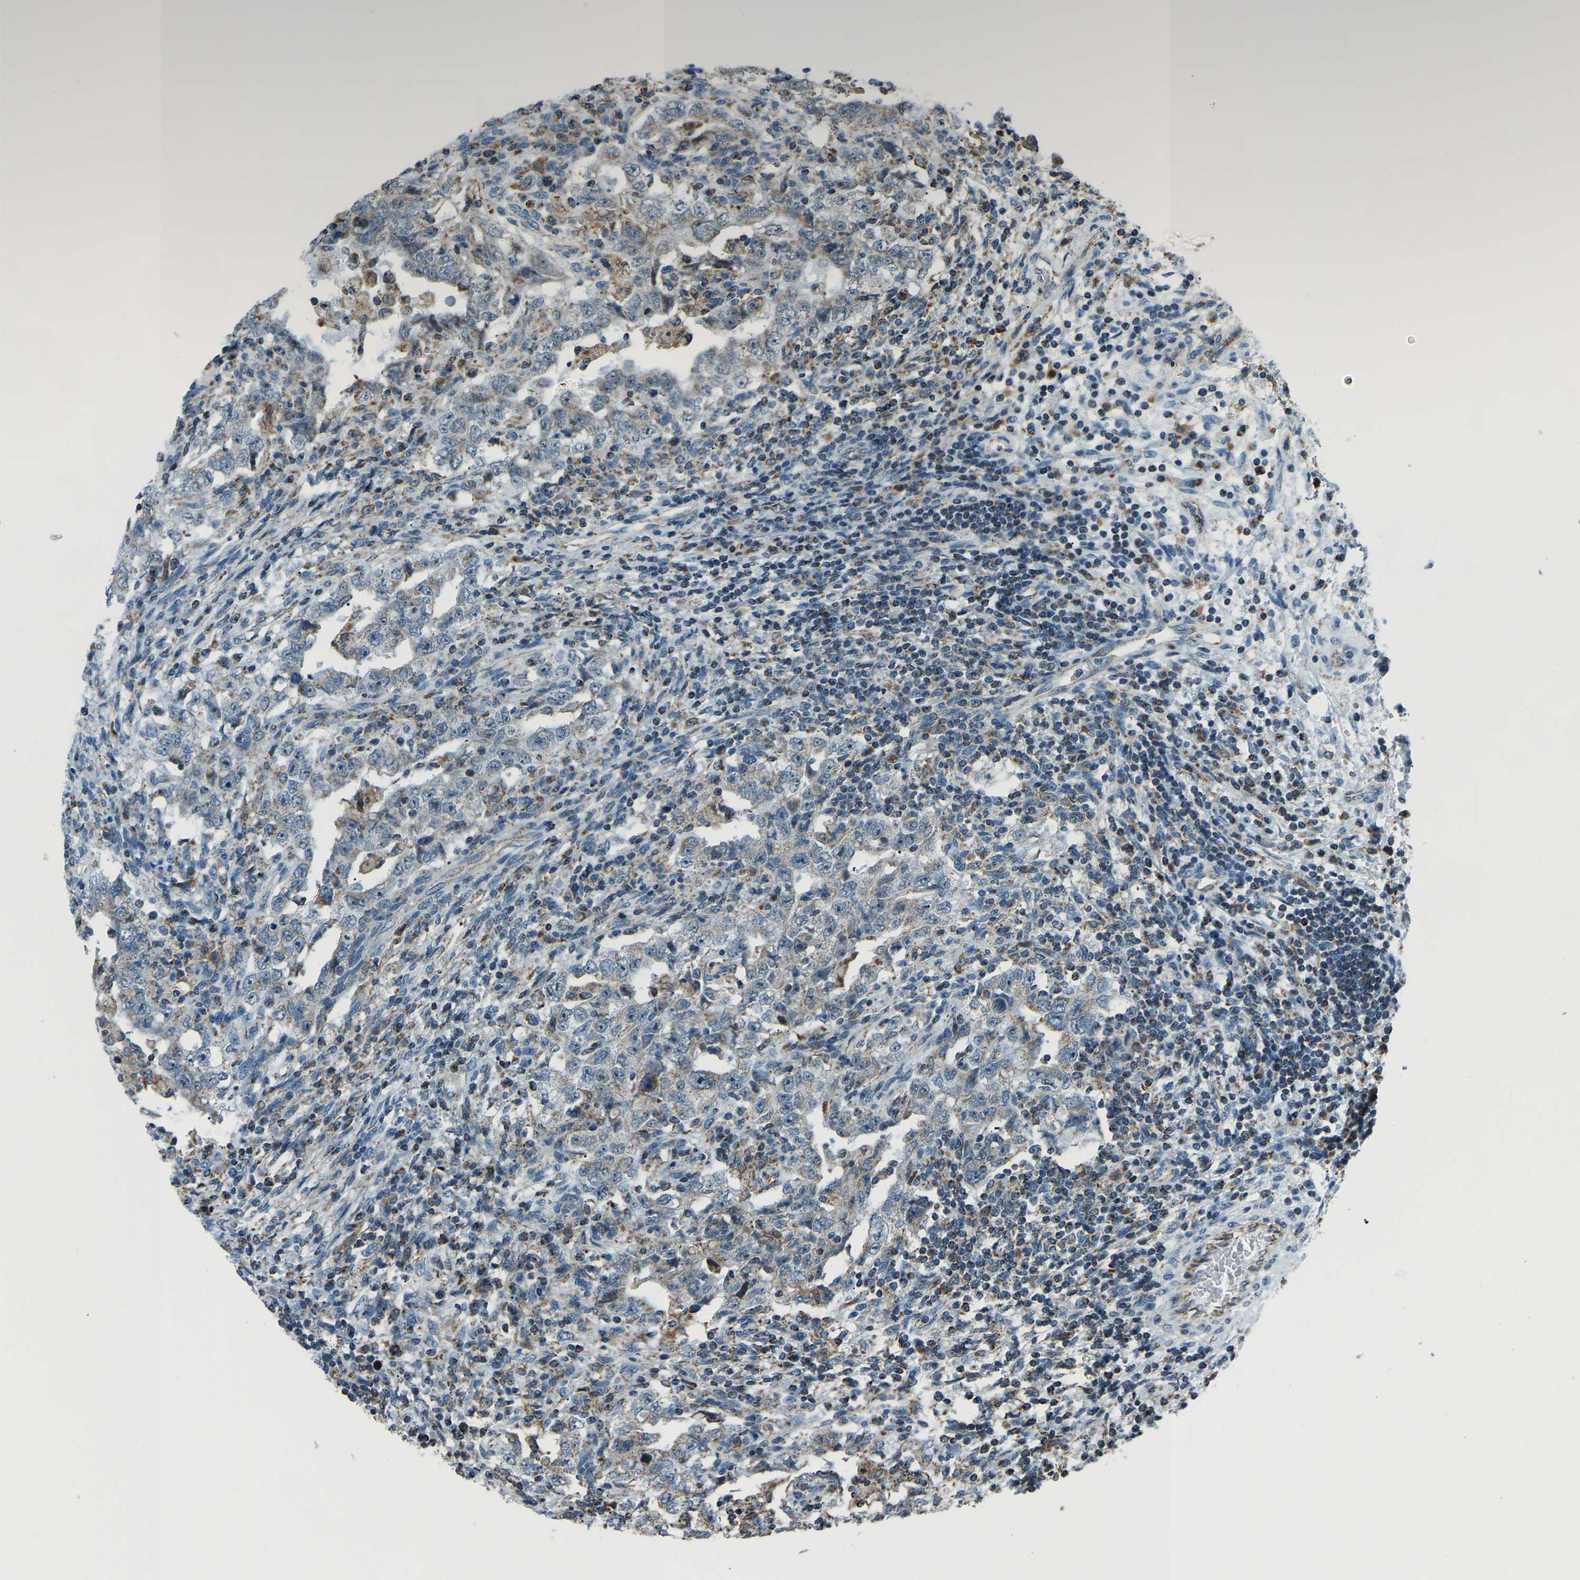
{"staining": {"intensity": "negative", "quantity": "none", "location": "none"}, "tissue": "testis cancer", "cell_type": "Tumor cells", "image_type": "cancer", "snomed": [{"axis": "morphology", "description": "Carcinoma, Embryonal, NOS"}, {"axis": "topography", "description": "Testis"}], "caption": "A histopathology image of human testis cancer (embryonal carcinoma) is negative for staining in tumor cells.", "gene": "RBM33", "patient": {"sex": "male", "age": 26}}